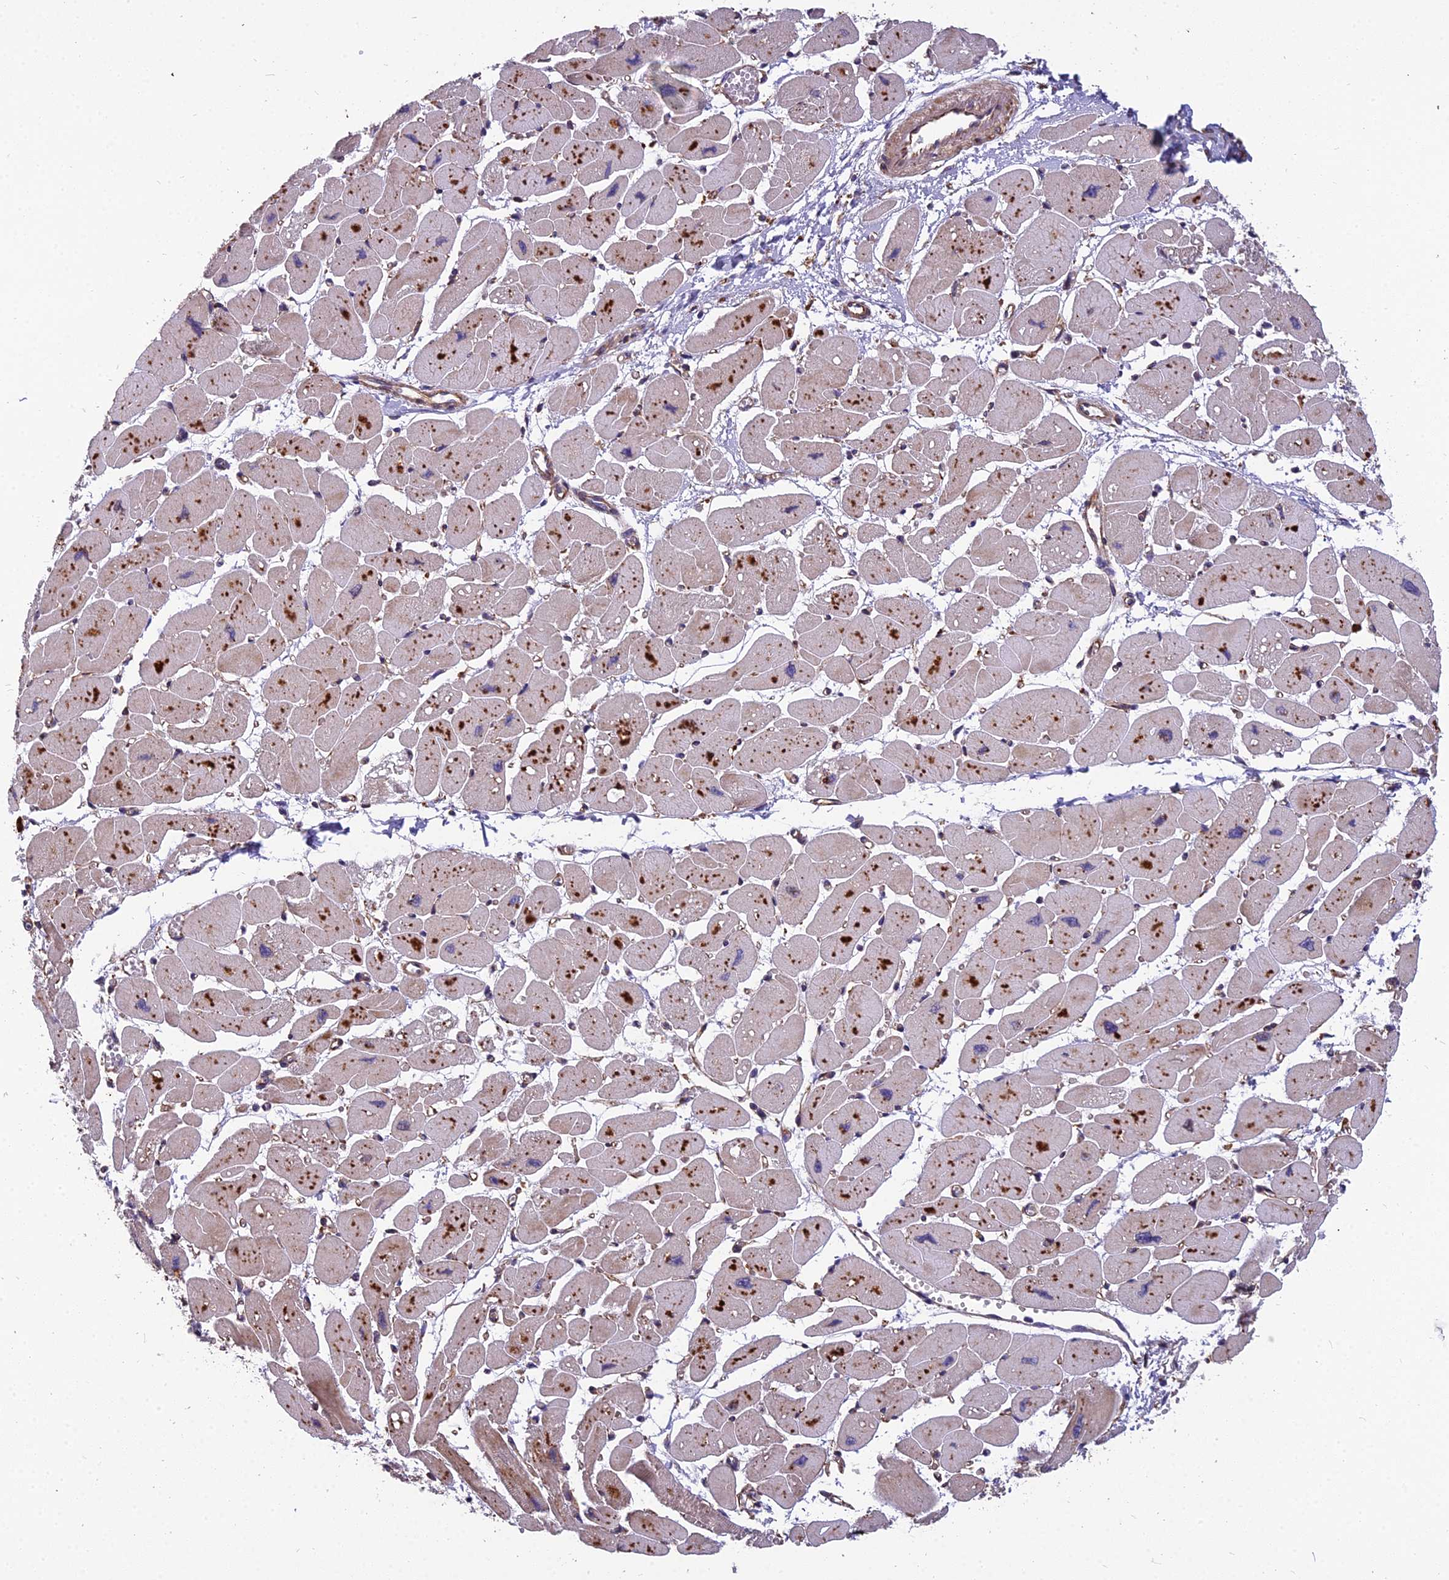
{"staining": {"intensity": "negative", "quantity": "none", "location": "none"}, "tissue": "heart muscle", "cell_type": "Cardiomyocytes", "image_type": "normal", "snomed": [{"axis": "morphology", "description": "Normal tissue, NOS"}, {"axis": "topography", "description": "Heart"}], "caption": "The image demonstrates no staining of cardiomyocytes in normal heart muscle.", "gene": "SPDL1", "patient": {"sex": "female", "age": 54}}